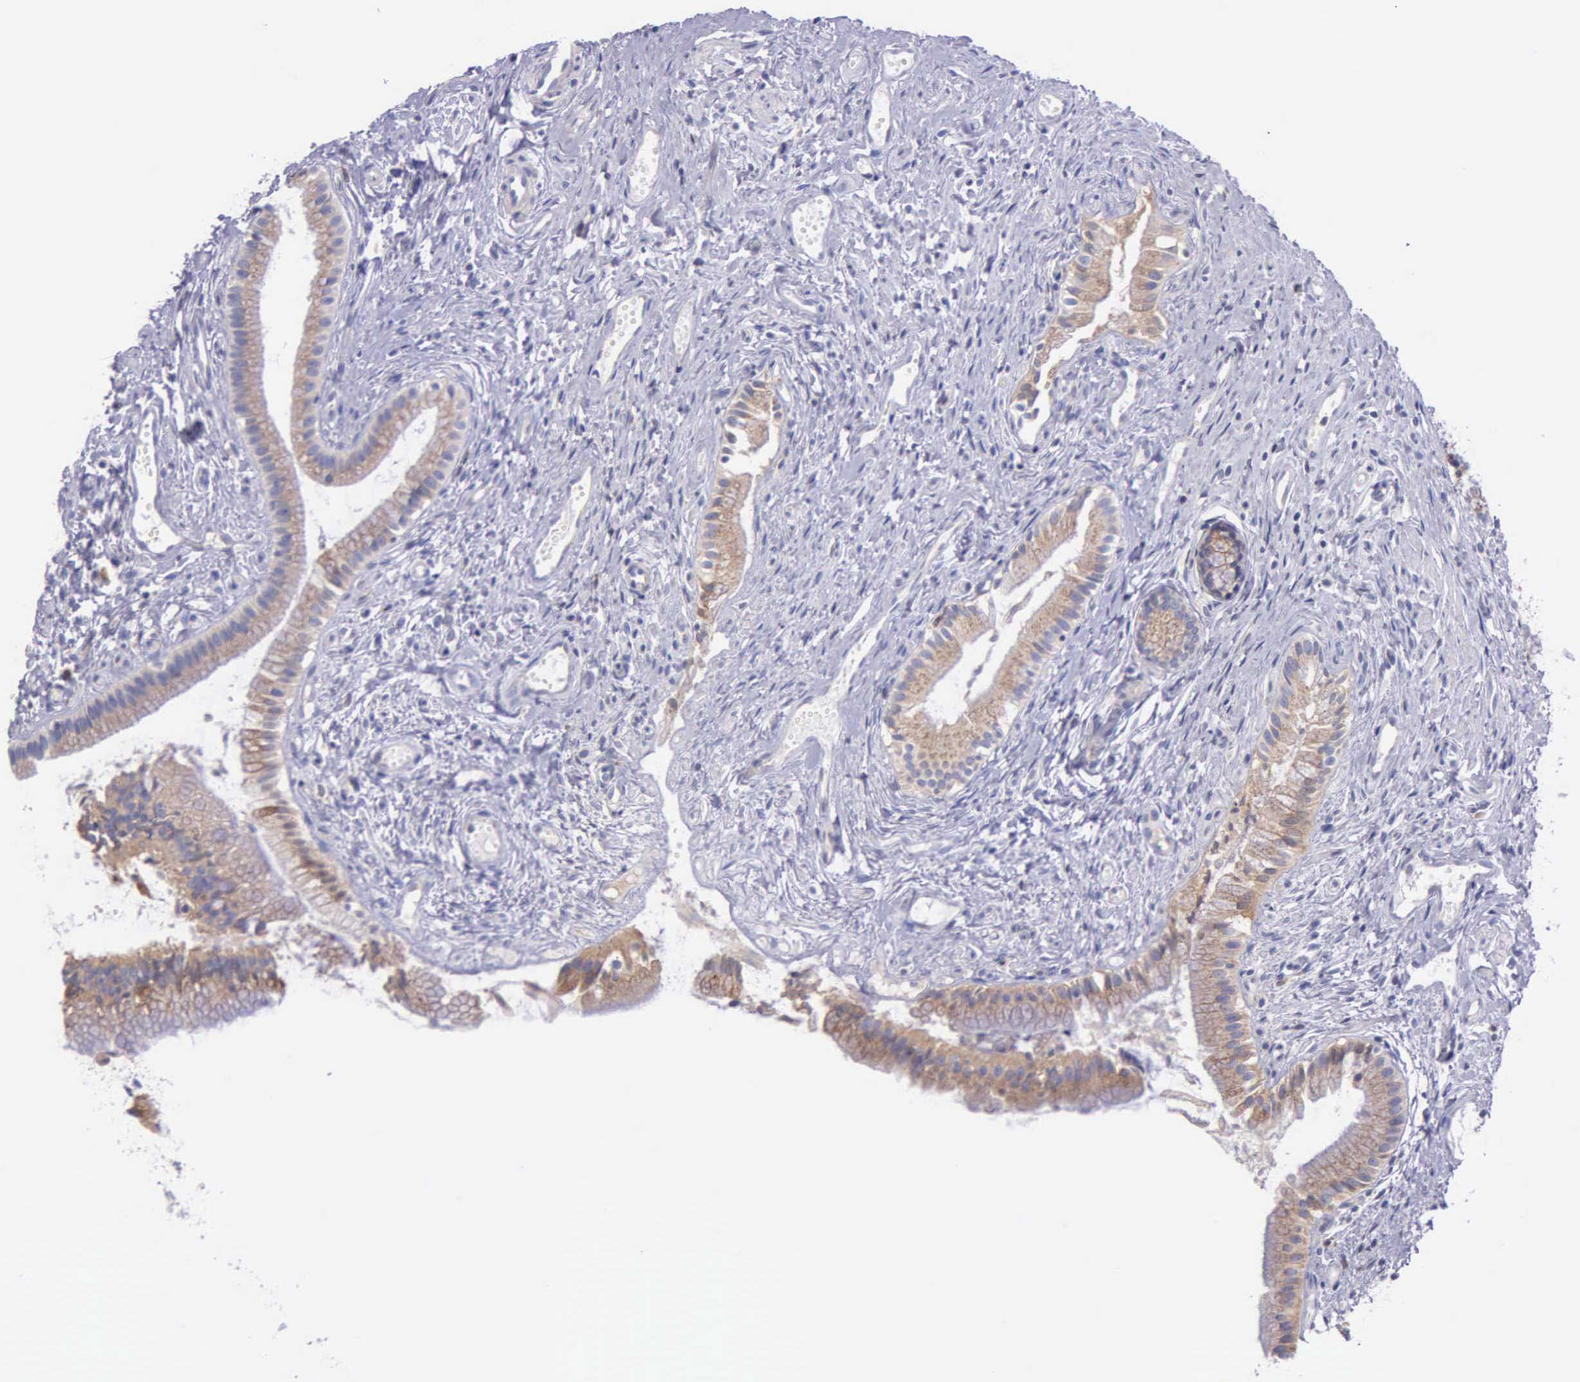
{"staining": {"intensity": "moderate", "quantity": ">75%", "location": "cytoplasmic/membranous"}, "tissue": "gallbladder", "cell_type": "Glandular cells", "image_type": "normal", "snomed": [{"axis": "morphology", "description": "Normal tissue, NOS"}, {"axis": "topography", "description": "Gallbladder"}], "caption": "Moderate cytoplasmic/membranous expression for a protein is appreciated in about >75% of glandular cells of benign gallbladder using immunohistochemistry (IHC).", "gene": "CTAGE15", "patient": {"sex": "female", "age": 58}}